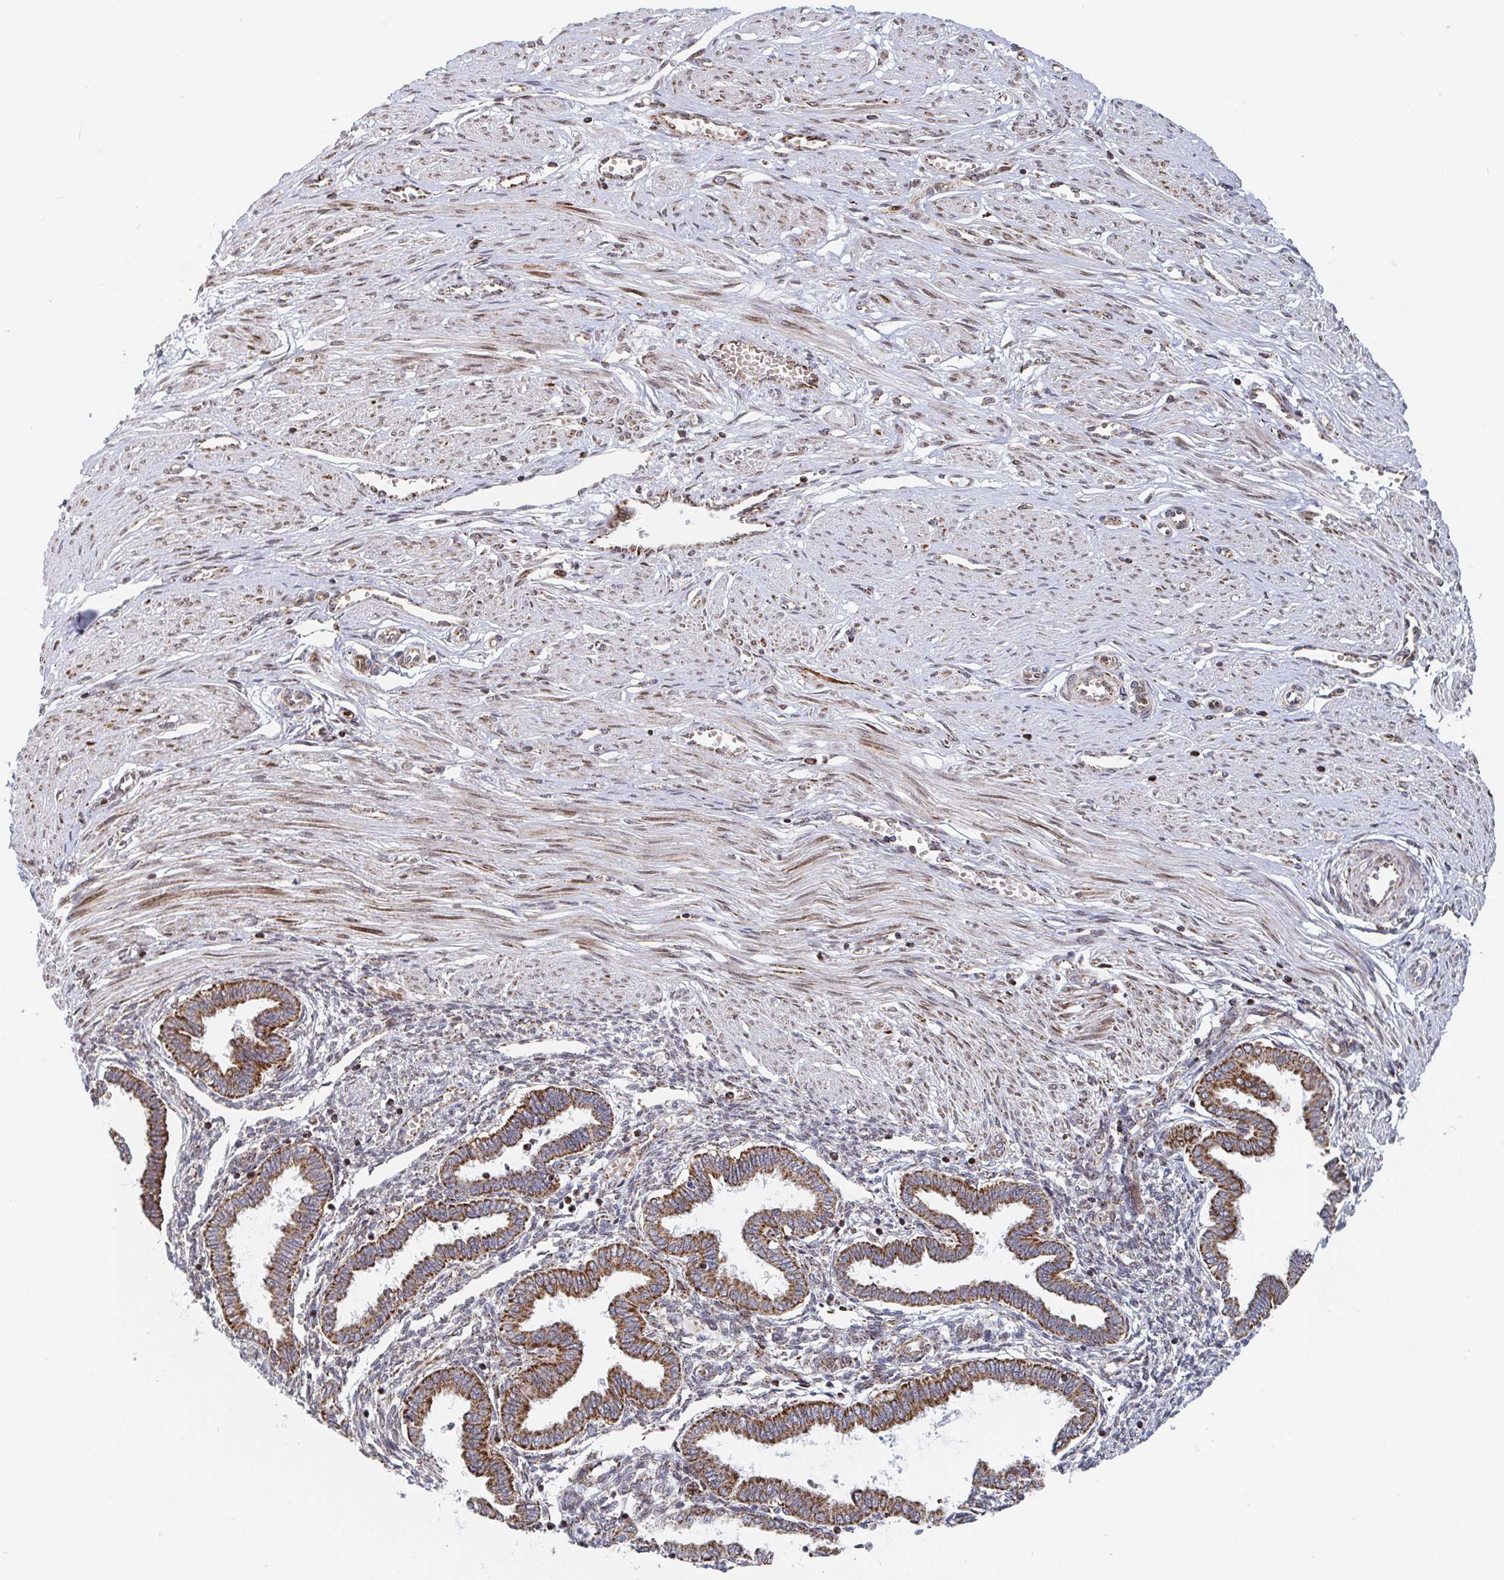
{"staining": {"intensity": "weak", "quantity": "<25%", "location": "cytoplasmic/membranous"}, "tissue": "endometrium", "cell_type": "Cells in endometrial stroma", "image_type": "normal", "snomed": [{"axis": "morphology", "description": "Normal tissue, NOS"}, {"axis": "topography", "description": "Endometrium"}], "caption": "Immunohistochemical staining of benign endometrium reveals no significant positivity in cells in endometrial stroma.", "gene": "STARD8", "patient": {"sex": "female", "age": 33}}